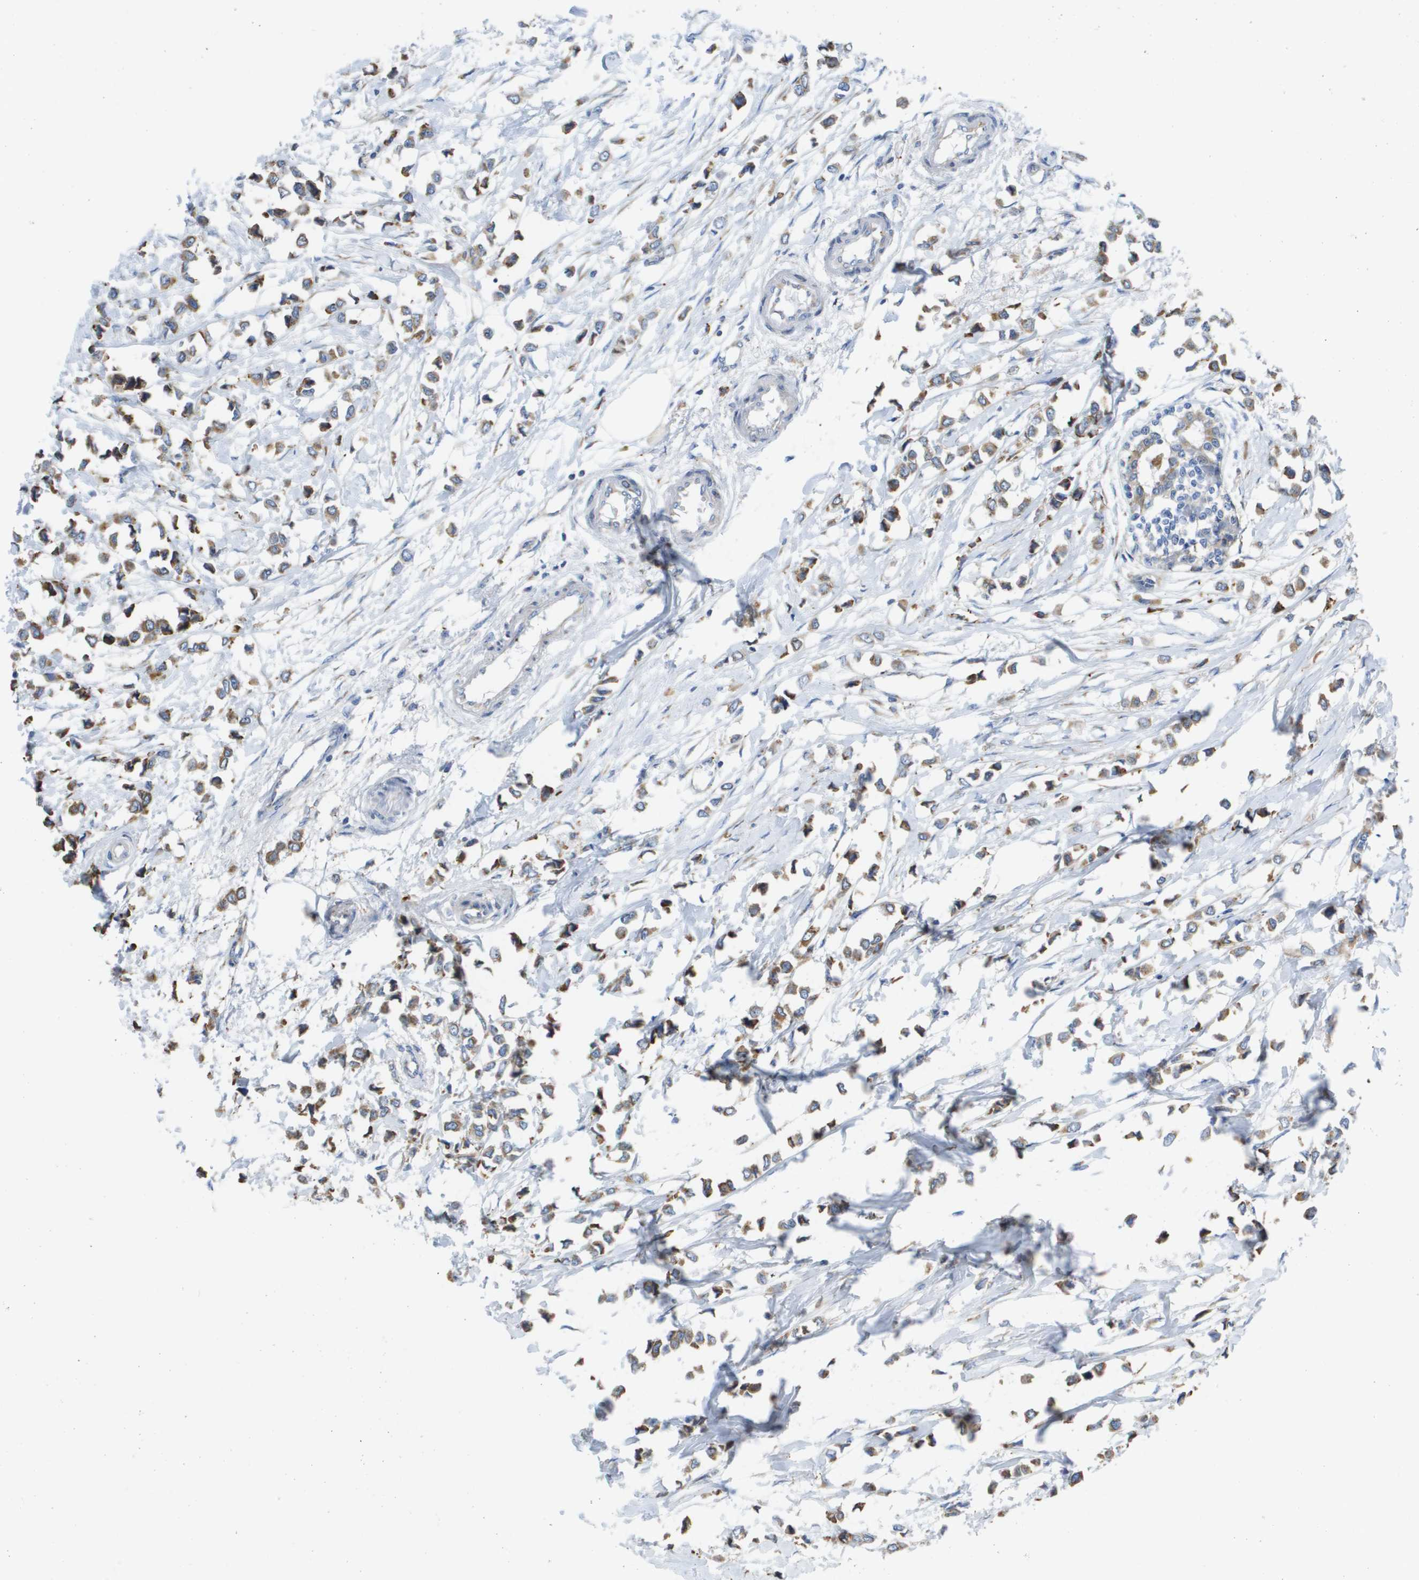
{"staining": {"intensity": "moderate", "quantity": ">75%", "location": "cytoplasmic/membranous"}, "tissue": "breast cancer", "cell_type": "Tumor cells", "image_type": "cancer", "snomed": [{"axis": "morphology", "description": "Lobular carcinoma"}, {"axis": "topography", "description": "Breast"}], "caption": "Immunohistochemistry image of neoplastic tissue: human breast cancer (lobular carcinoma) stained using immunohistochemistry shows medium levels of moderate protein expression localized specifically in the cytoplasmic/membranous of tumor cells, appearing as a cytoplasmic/membranous brown color.", "gene": "SDR42E1", "patient": {"sex": "female", "age": 51}}